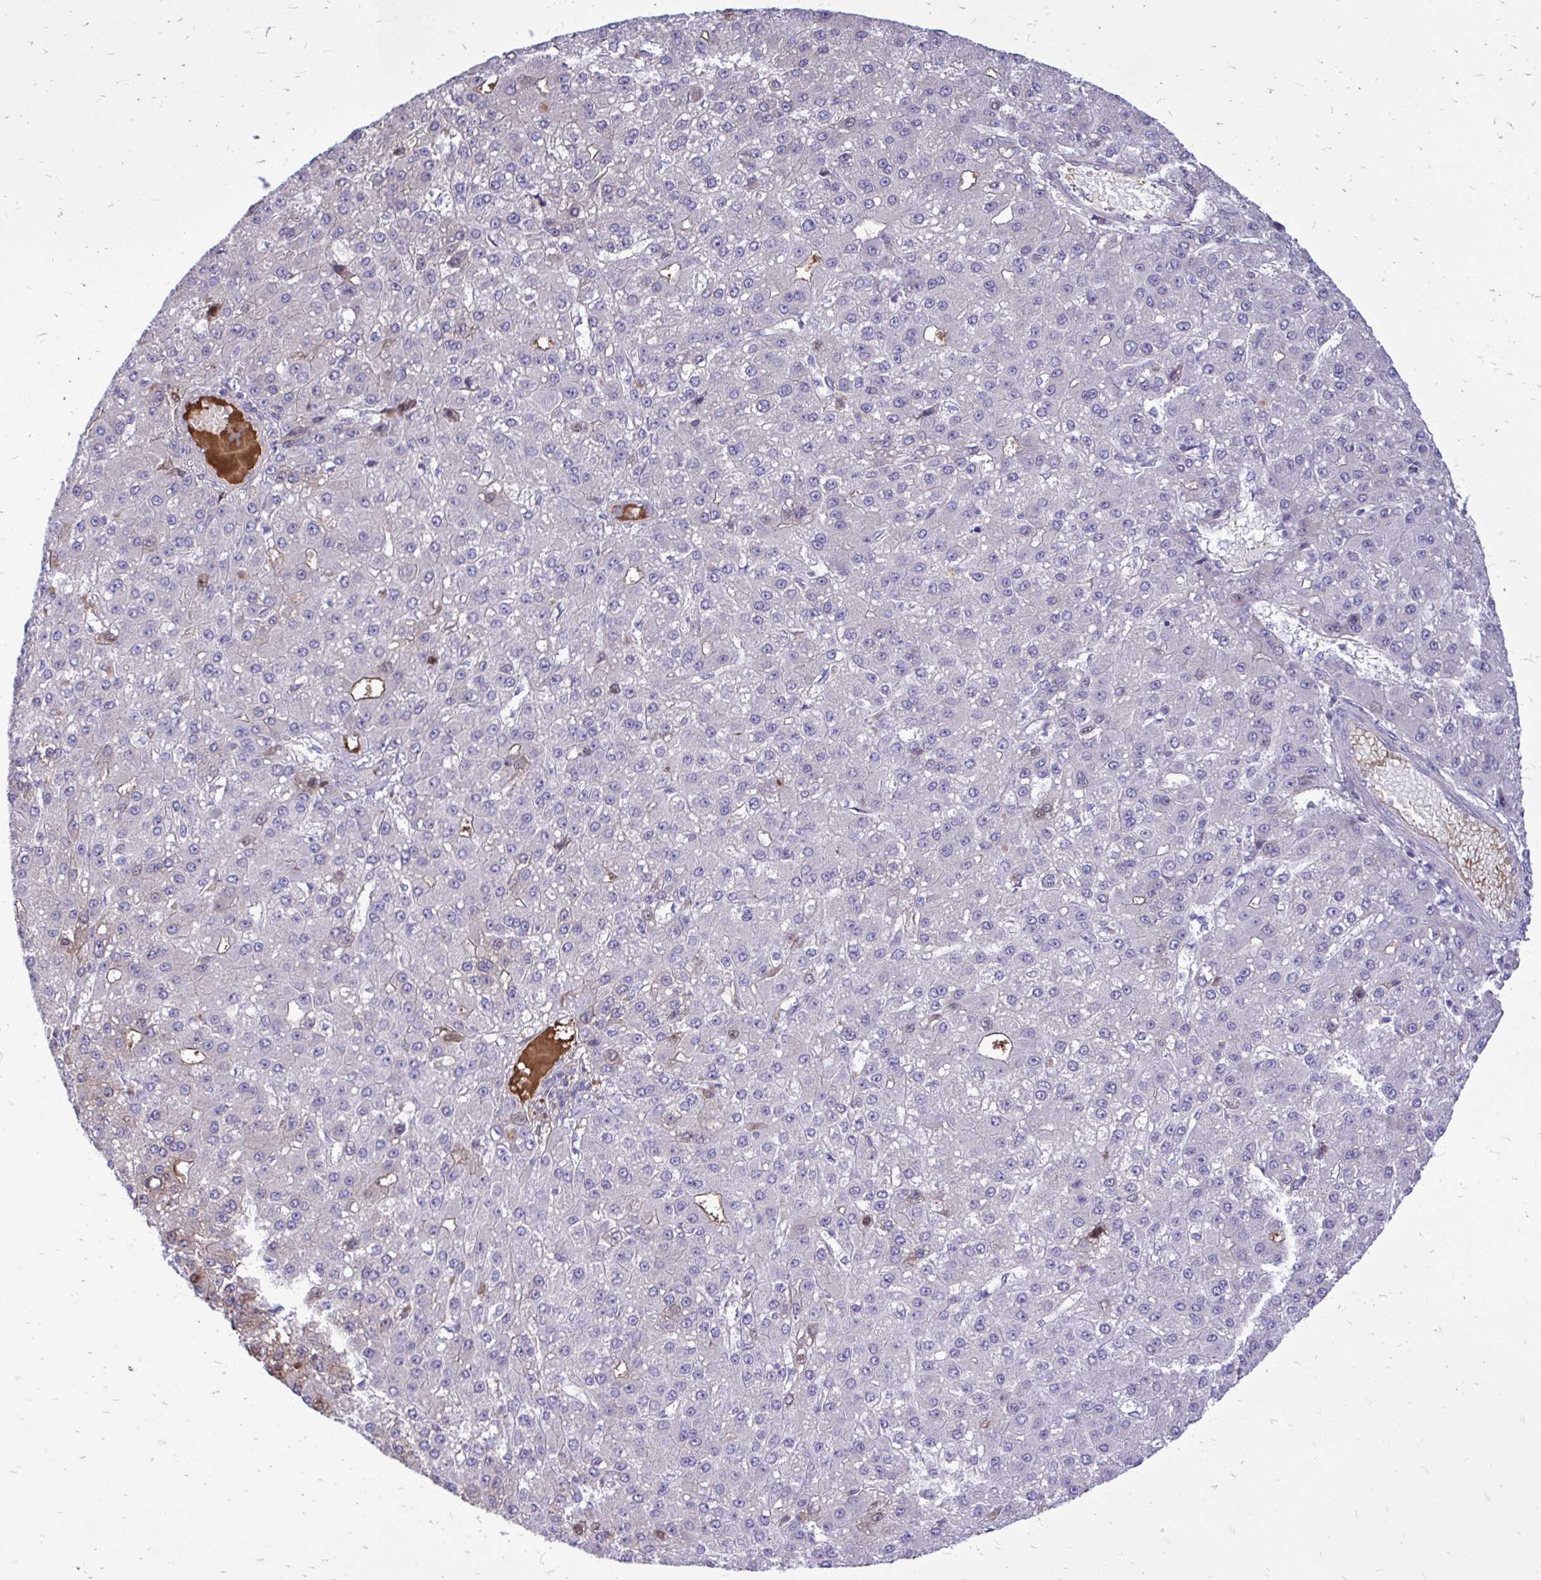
{"staining": {"intensity": "negative", "quantity": "none", "location": "none"}, "tissue": "liver cancer", "cell_type": "Tumor cells", "image_type": "cancer", "snomed": [{"axis": "morphology", "description": "Carcinoma, Hepatocellular, NOS"}, {"axis": "topography", "description": "Liver"}], "caption": "Immunohistochemistry micrograph of neoplastic tissue: human liver hepatocellular carcinoma stained with DAB exhibits no significant protein positivity in tumor cells.", "gene": "ATP13A2", "patient": {"sex": "male", "age": 67}}